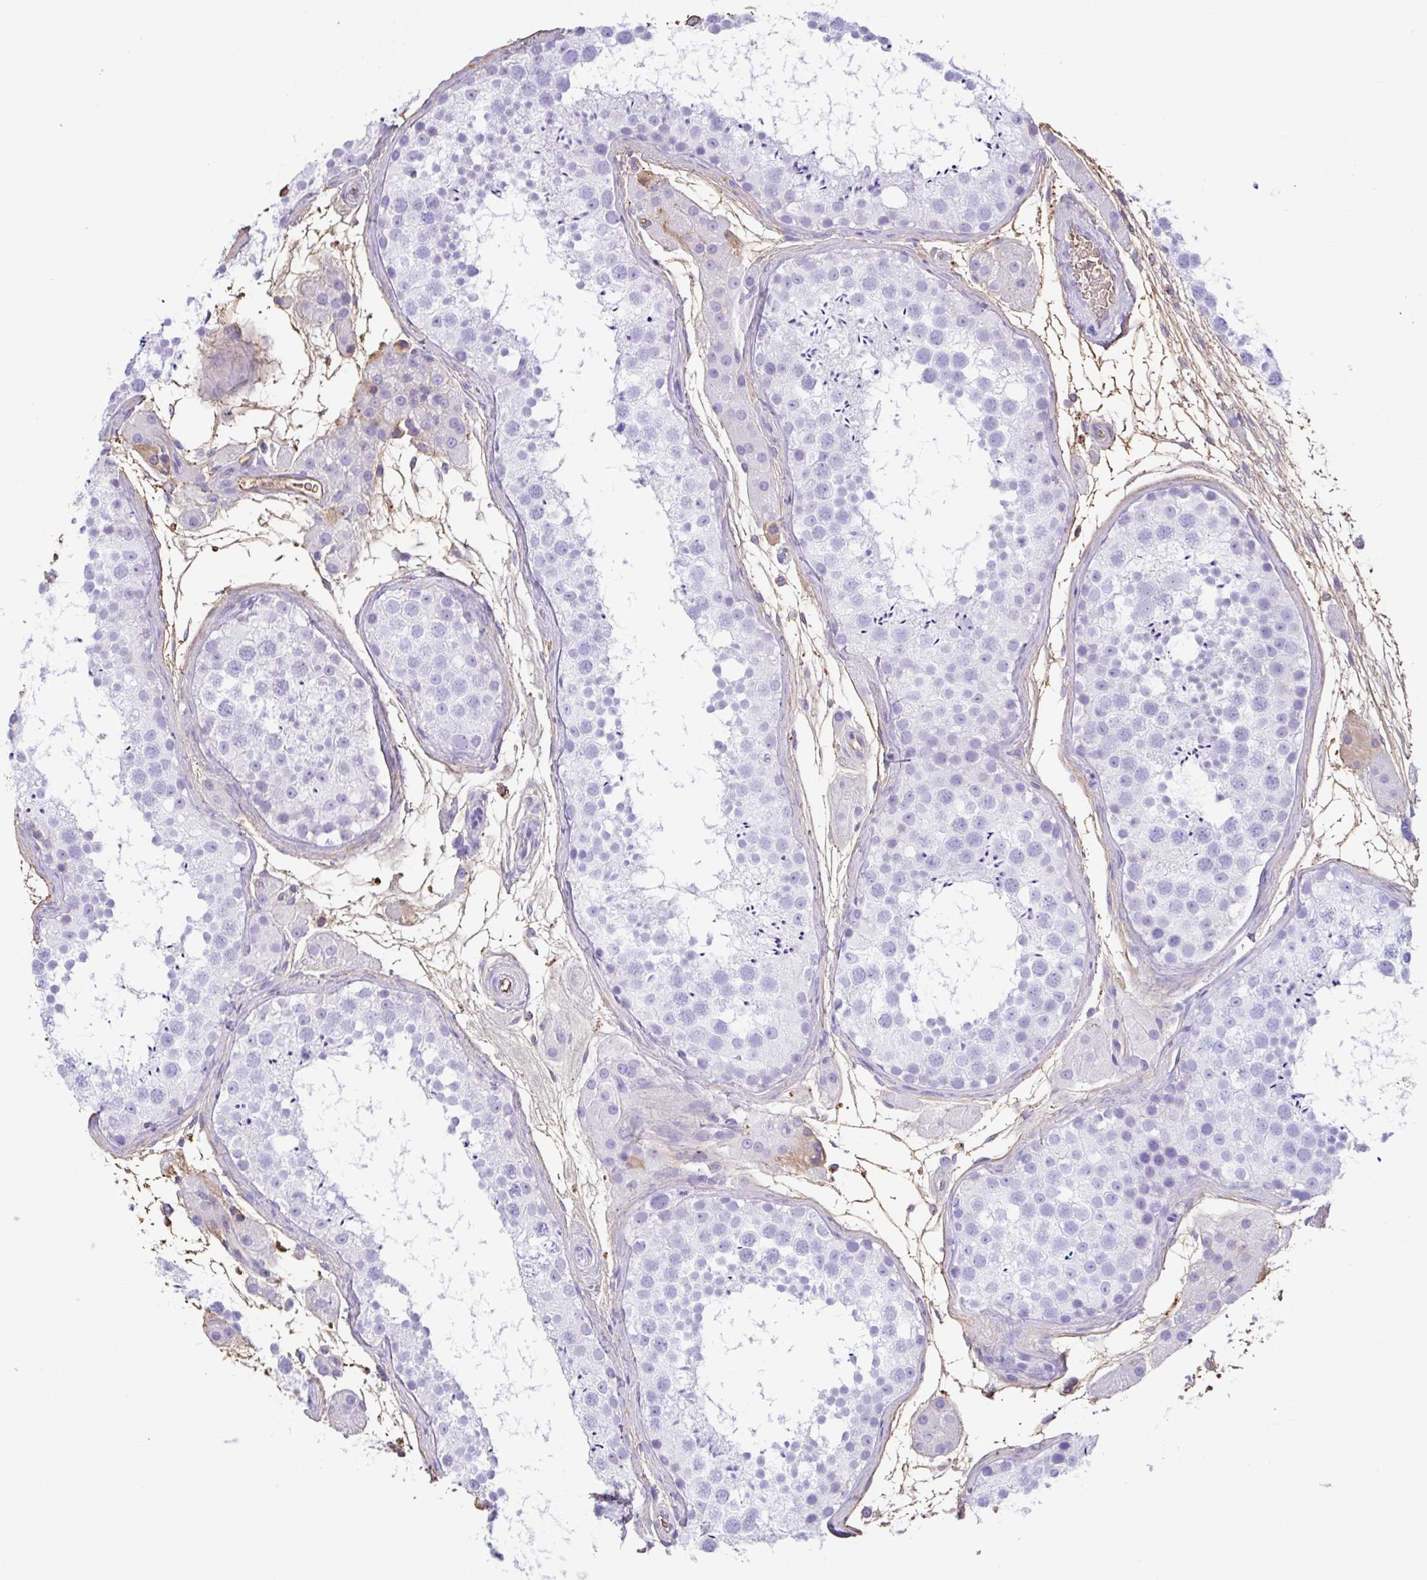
{"staining": {"intensity": "weak", "quantity": "<25%", "location": "cytoplasmic/membranous"}, "tissue": "testis", "cell_type": "Cells in seminiferous ducts", "image_type": "normal", "snomed": [{"axis": "morphology", "description": "Normal tissue, NOS"}, {"axis": "topography", "description": "Testis"}], "caption": "Immunohistochemical staining of benign human testis displays no significant staining in cells in seminiferous ducts. (Stains: DAB (3,3'-diaminobenzidine) immunohistochemistry with hematoxylin counter stain, Microscopy: brightfield microscopy at high magnification).", "gene": "HOXC12", "patient": {"sex": "male", "age": 41}}